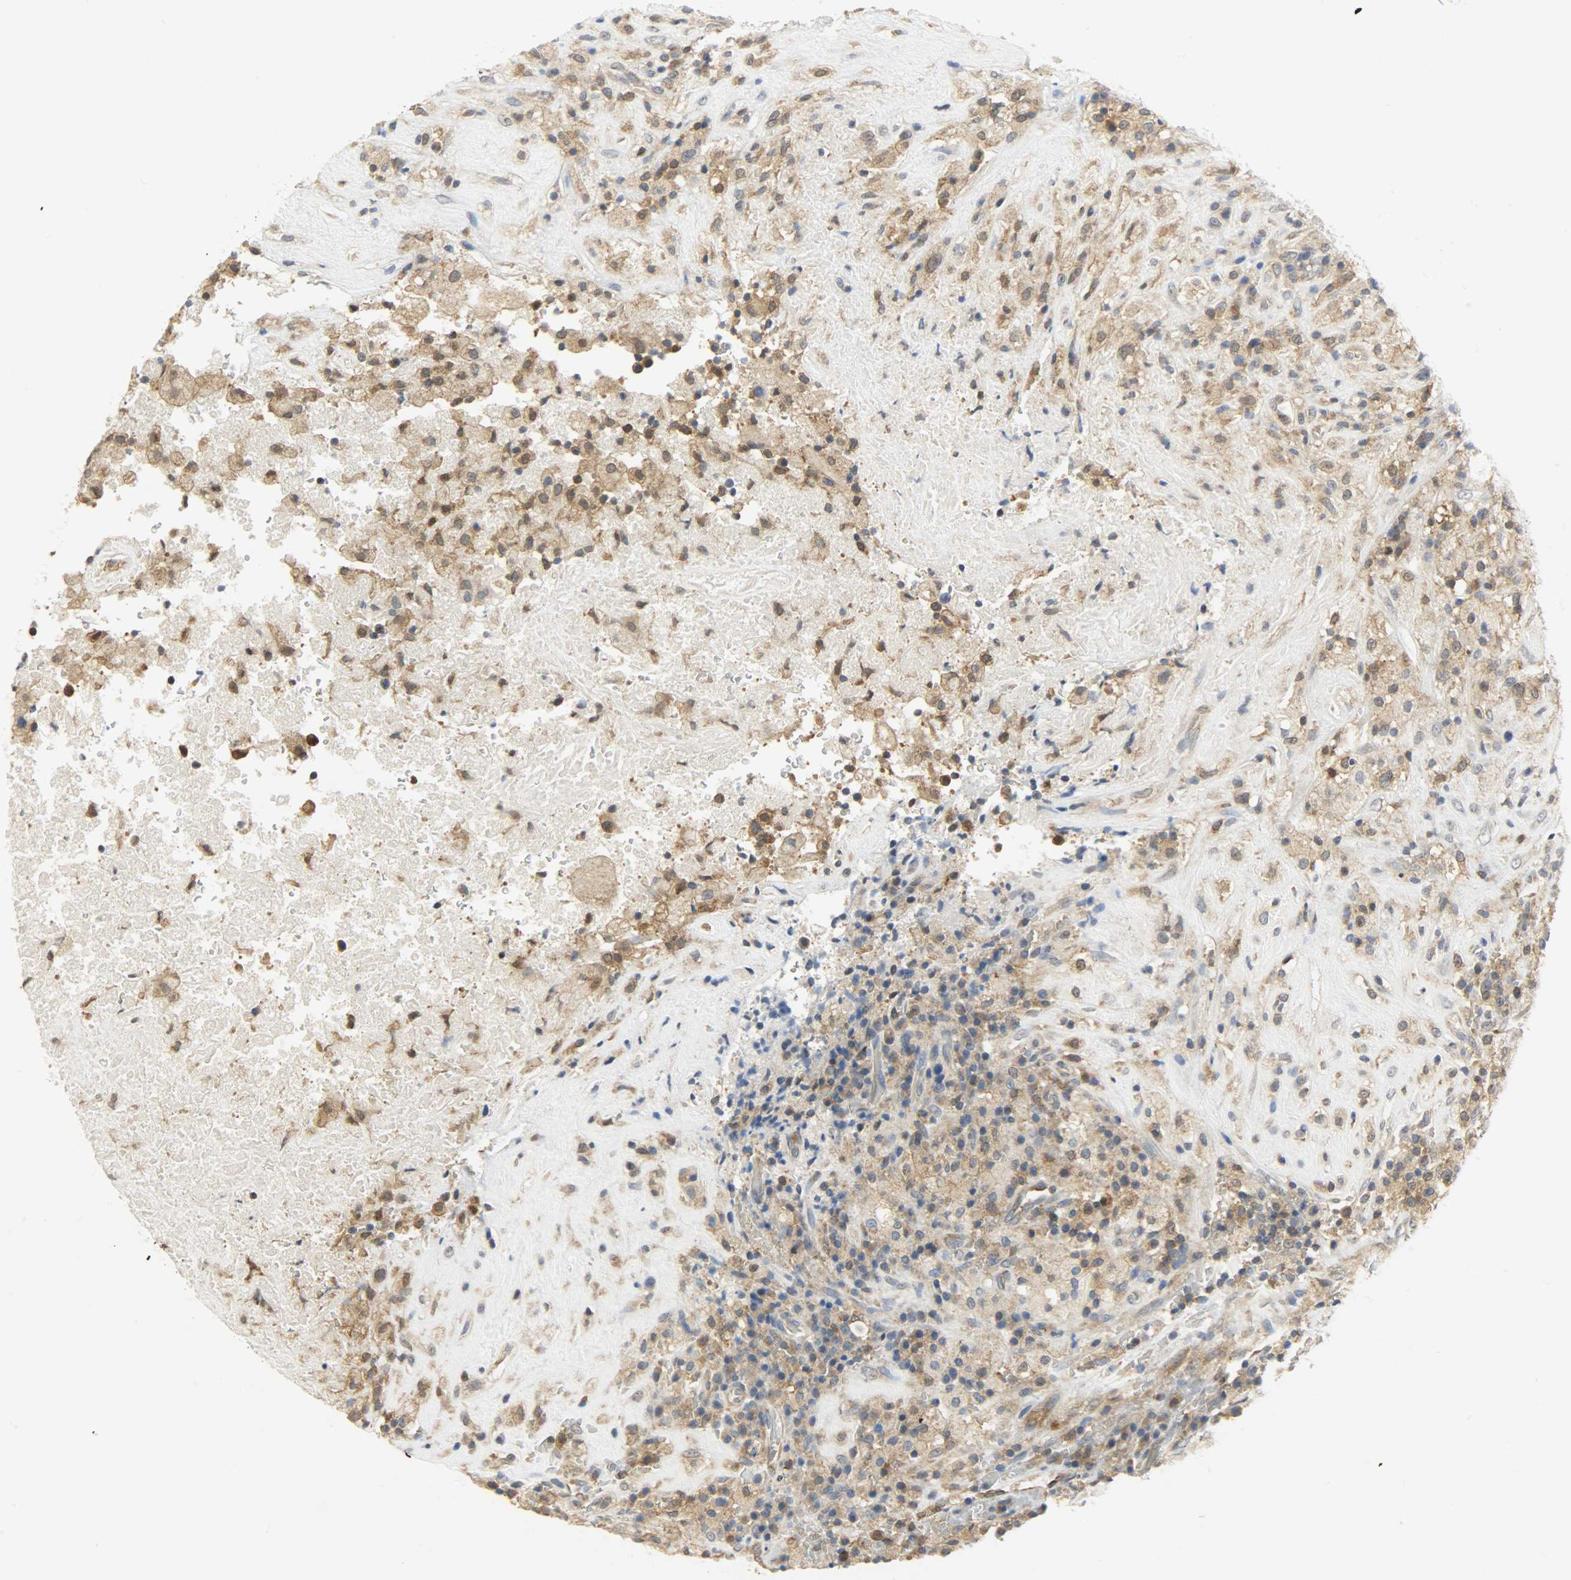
{"staining": {"intensity": "moderate", "quantity": "25%-75%", "location": "cytoplasmic/membranous"}, "tissue": "testis cancer", "cell_type": "Tumor cells", "image_type": "cancer", "snomed": [{"axis": "morphology", "description": "Necrosis, NOS"}, {"axis": "morphology", "description": "Carcinoma, Embryonal, NOS"}, {"axis": "topography", "description": "Testis"}], "caption": "DAB immunohistochemical staining of testis cancer (embryonal carcinoma) demonstrates moderate cytoplasmic/membranous protein expression in about 25%-75% of tumor cells.", "gene": "TRIM21", "patient": {"sex": "male", "age": 19}}